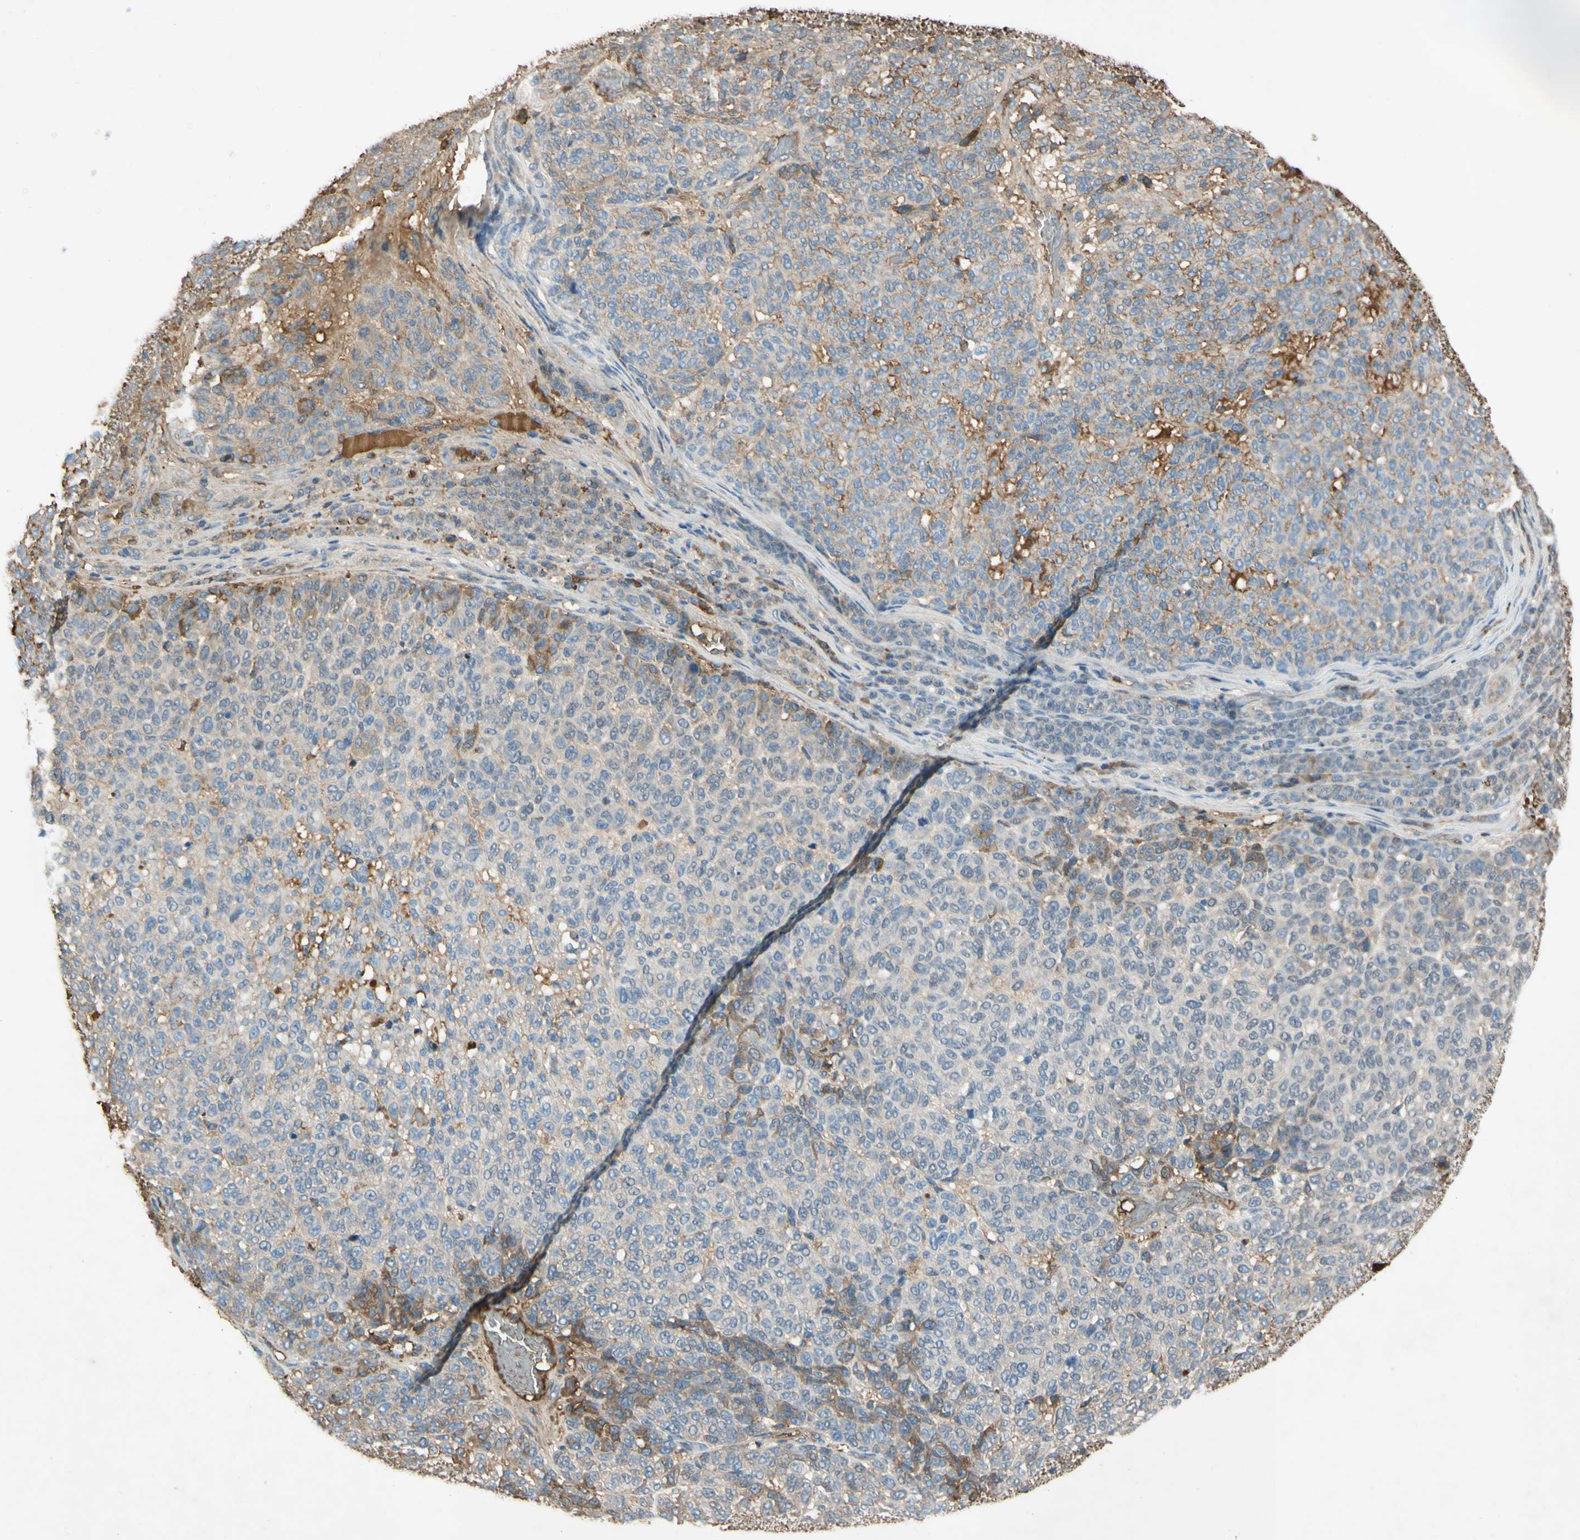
{"staining": {"intensity": "weak", "quantity": ">75%", "location": "cytoplasmic/membranous"}, "tissue": "melanoma", "cell_type": "Tumor cells", "image_type": "cancer", "snomed": [{"axis": "morphology", "description": "Malignant melanoma, NOS"}, {"axis": "topography", "description": "Skin"}], "caption": "Protein staining demonstrates weak cytoplasmic/membranous positivity in about >75% of tumor cells in malignant melanoma.", "gene": "TIMP2", "patient": {"sex": "male", "age": 59}}